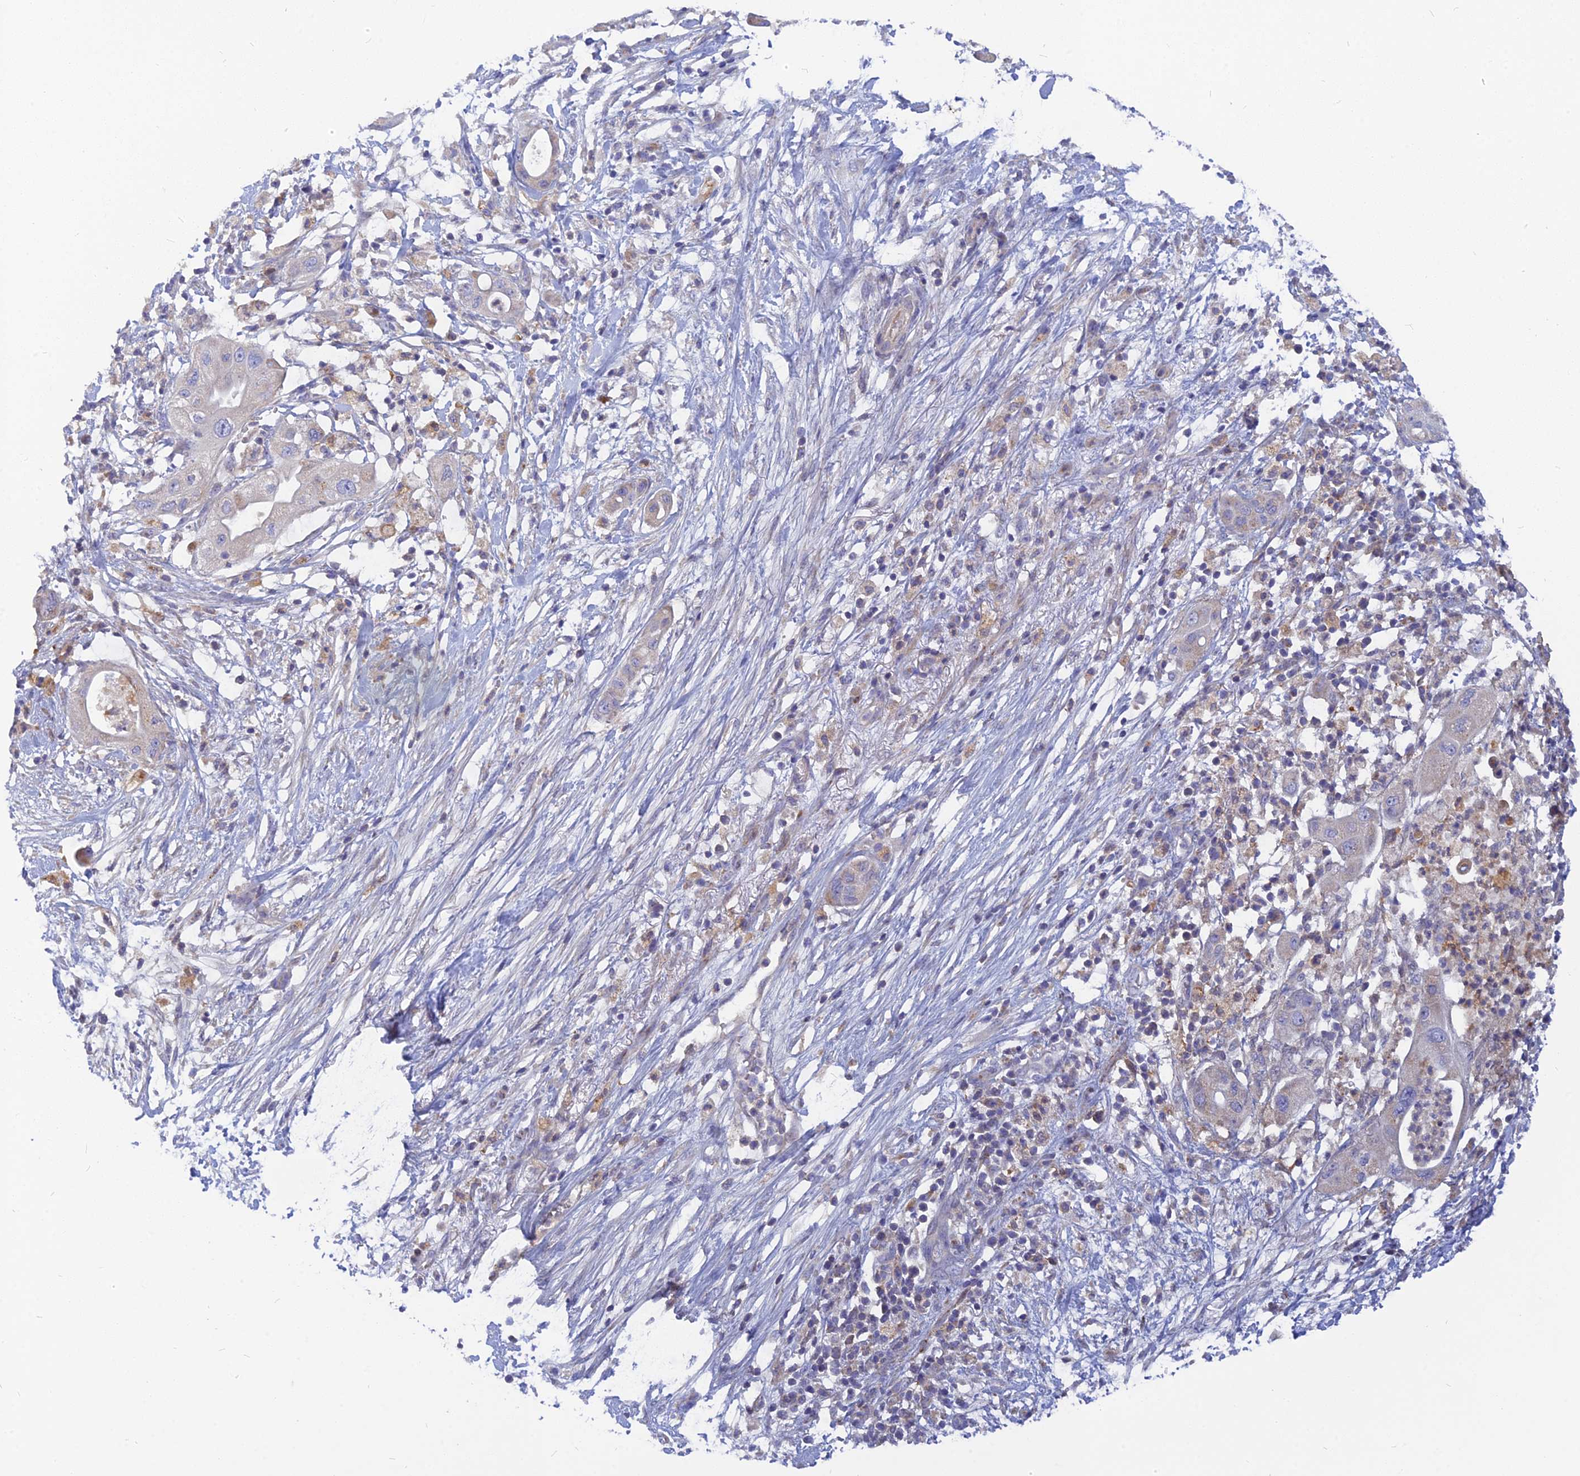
{"staining": {"intensity": "negative", "quantity": "none", "location": "none"}, "tissue": "pancreatic cancer", "cell_type": "Tumor cells", "image_type": "cancer", "snomed": [{"axis": "morphology", "description": "Adenocarcinoma, NOS"}, {"axis": "topography", "description": "Pancreas"}], "caption": "An immunohistochemistry micrograph of adenocarcinoma (pancreatic) is shown. There is no staining in tumor cells of adenocarcinoma (pancreatic).", "gene": "CACNA1B", "patient": {"sex": "male", "age": 68}}